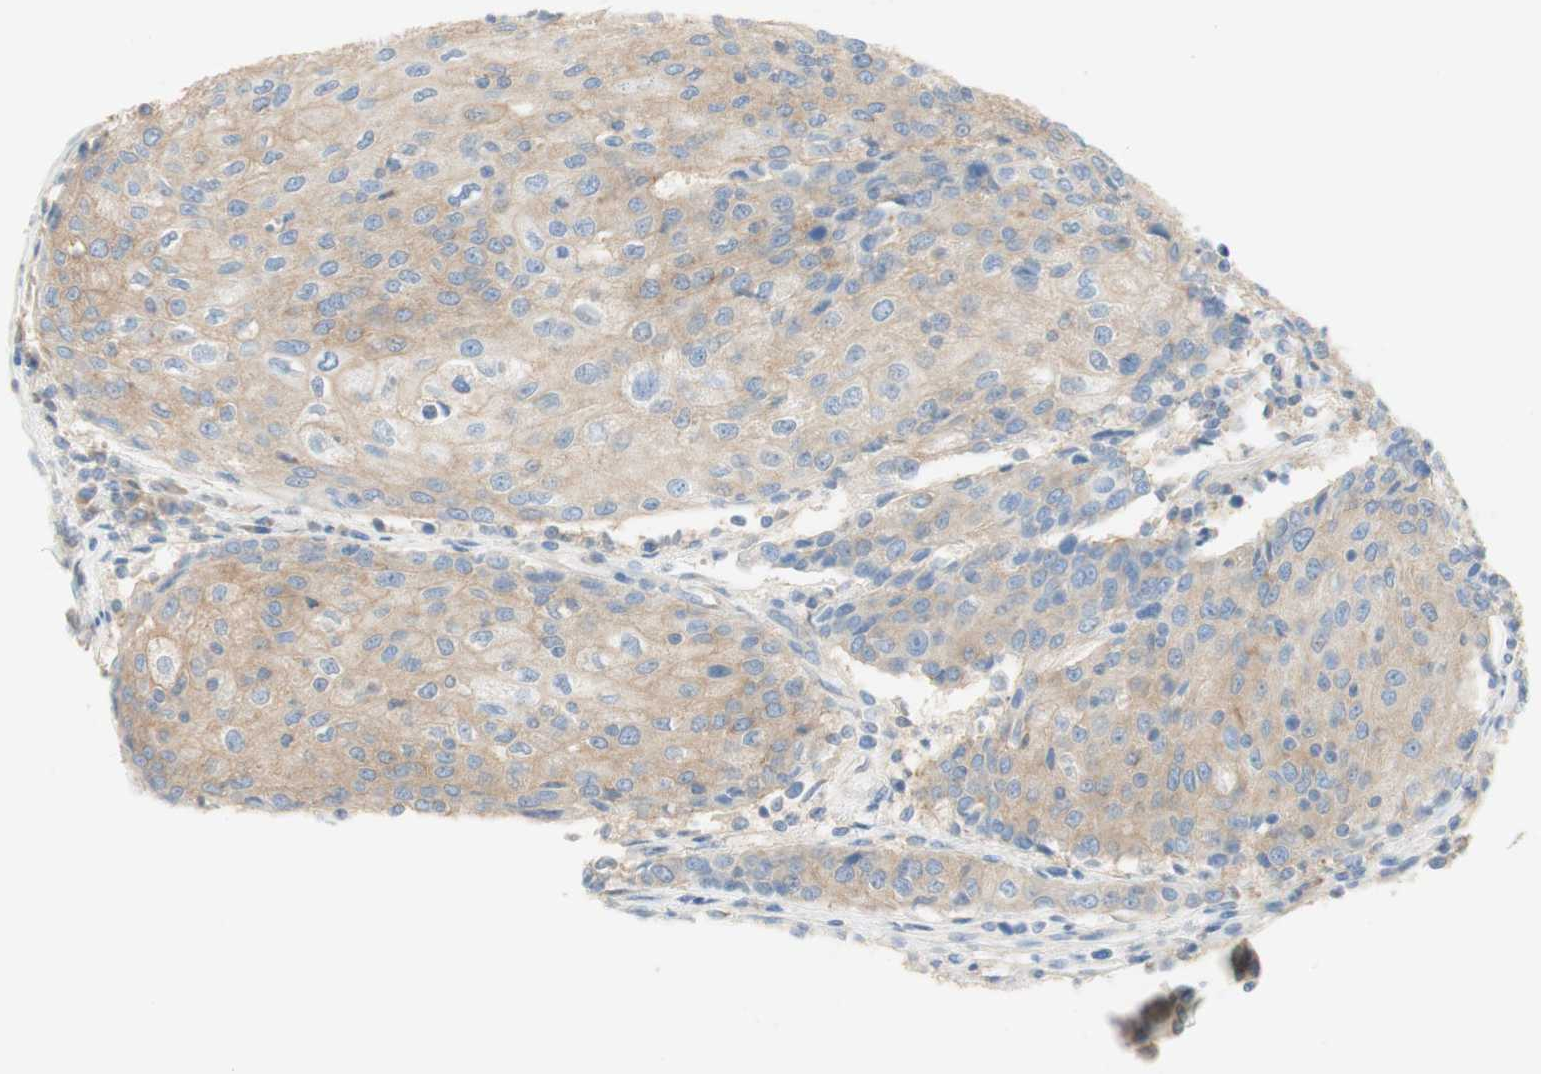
{"staining": {"intensity": "weak", "quantity": ">75%", "location": "cytoplasmic/membranous"}, "tissue": "urothelial cancer", "cell_type": "Tumor cells", "image_type": "cancer", "snomed": [{"axis": "morphology", "description": "Urothelial carcinoma, High grade"}, {"axis": "topography", "description": "Urinary bladder"}], "caption": "High-grade urothelial carcinoma was stained to show a protein in brown. There is low levels of weak cytoplasmic/membranous staining in approximately >75% of tumor cells. (Brightfield microscopy of DAB IHC at high magnification).", "gene": "ATP2B1", "patient": {"sex": "female", "age": 85}}